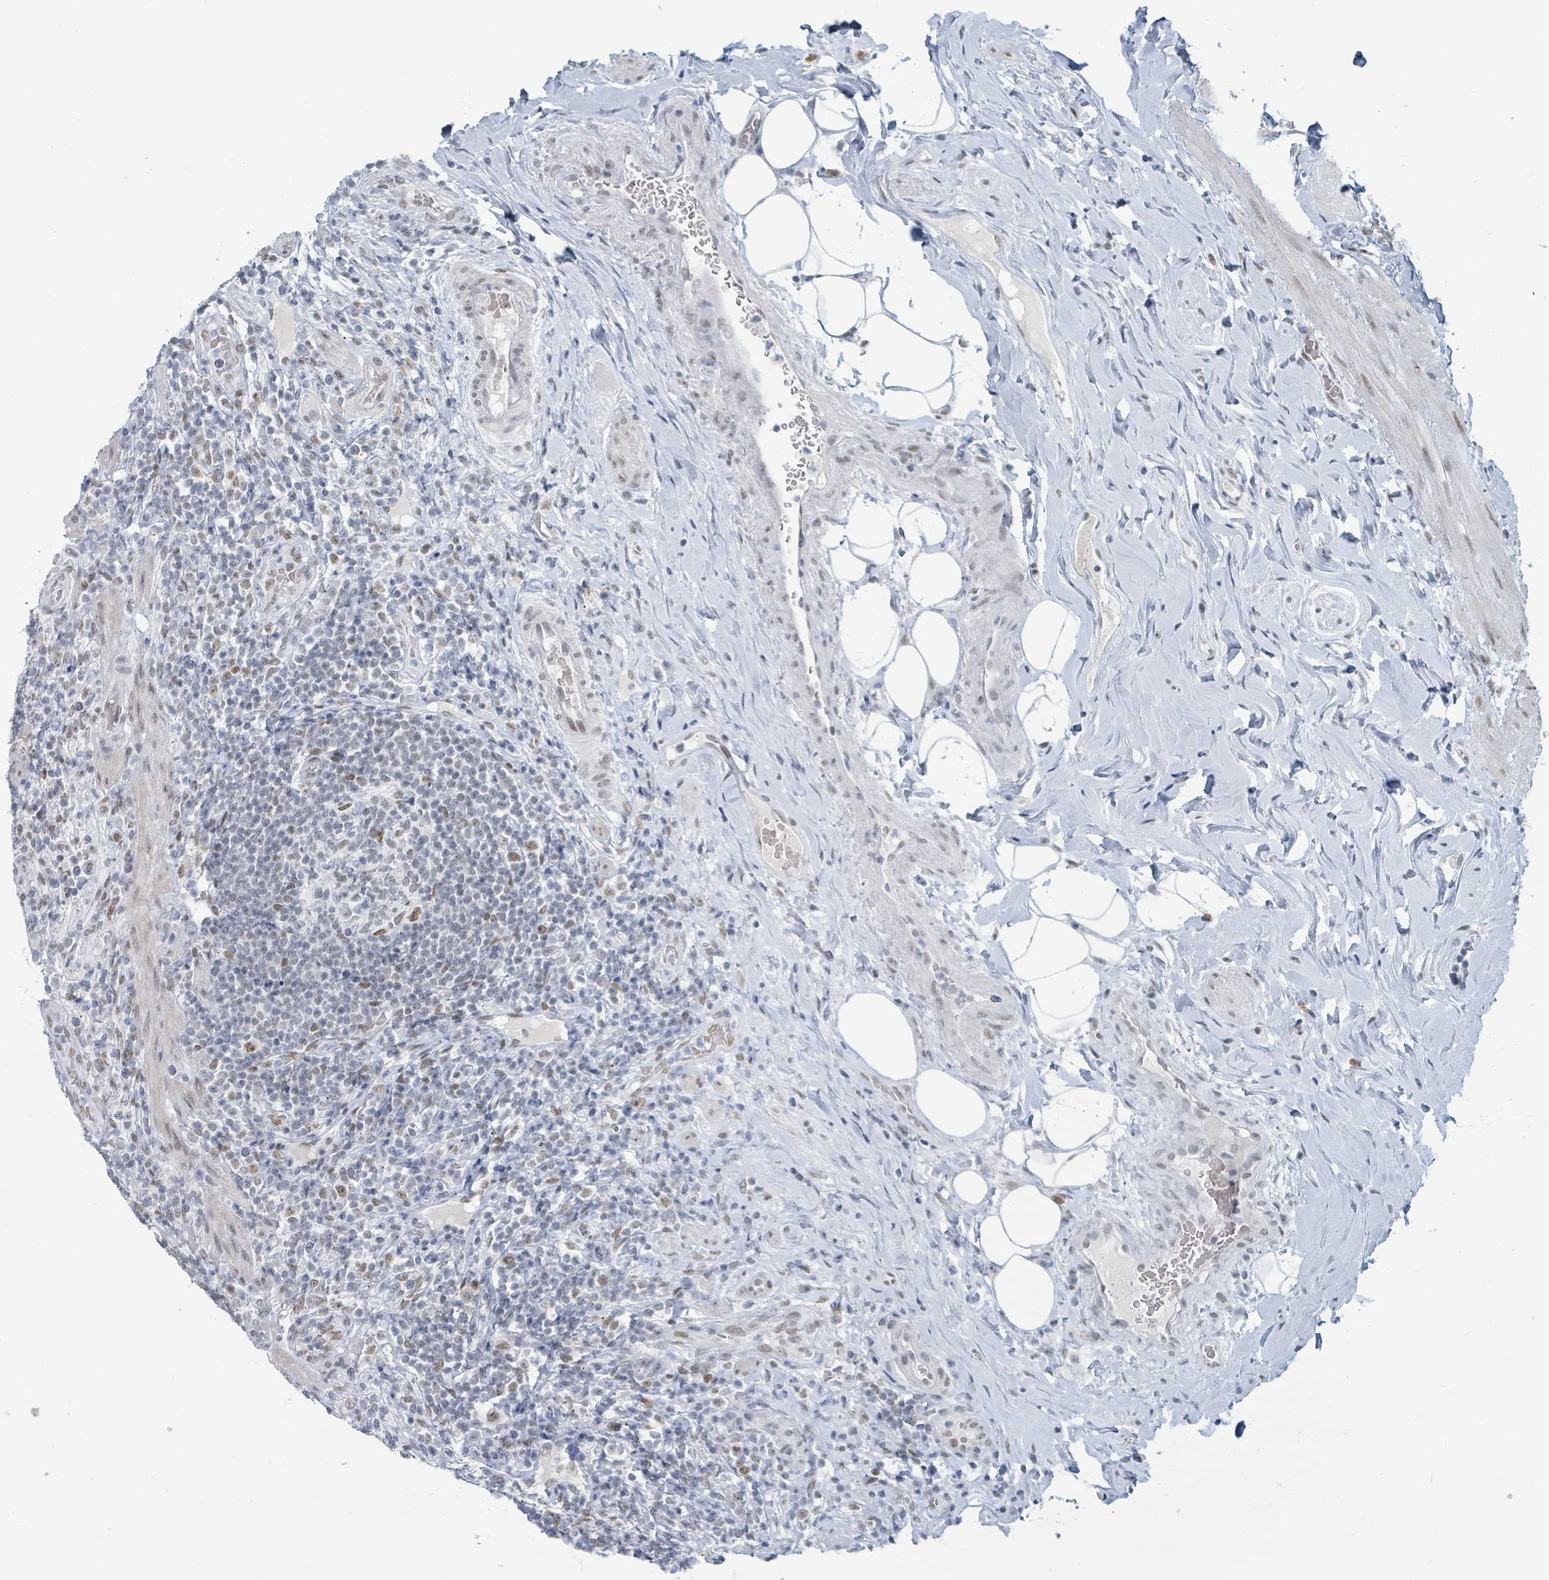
{"staining": {"intensity": "moderate", "quantity": "25%-75%", "location": "nuclear"}, "tissue": "appendix", "cell_type": "Glandular cells", "image_type": "normal", "snomed": [{"axis": "morphology", "description": "Normal tissue, NOS"}, {"axis": "topography", "description": "Appendix"}], "caption": "Immunohistochemistry (IHC) image of normal human appendix stained for a protein (brown), which displays medium levels of moderate nuclear expression in about 25%-75% of glandular cells.", "gene": "EHMT2", "patient": {"sex": "female", "age": 43}}